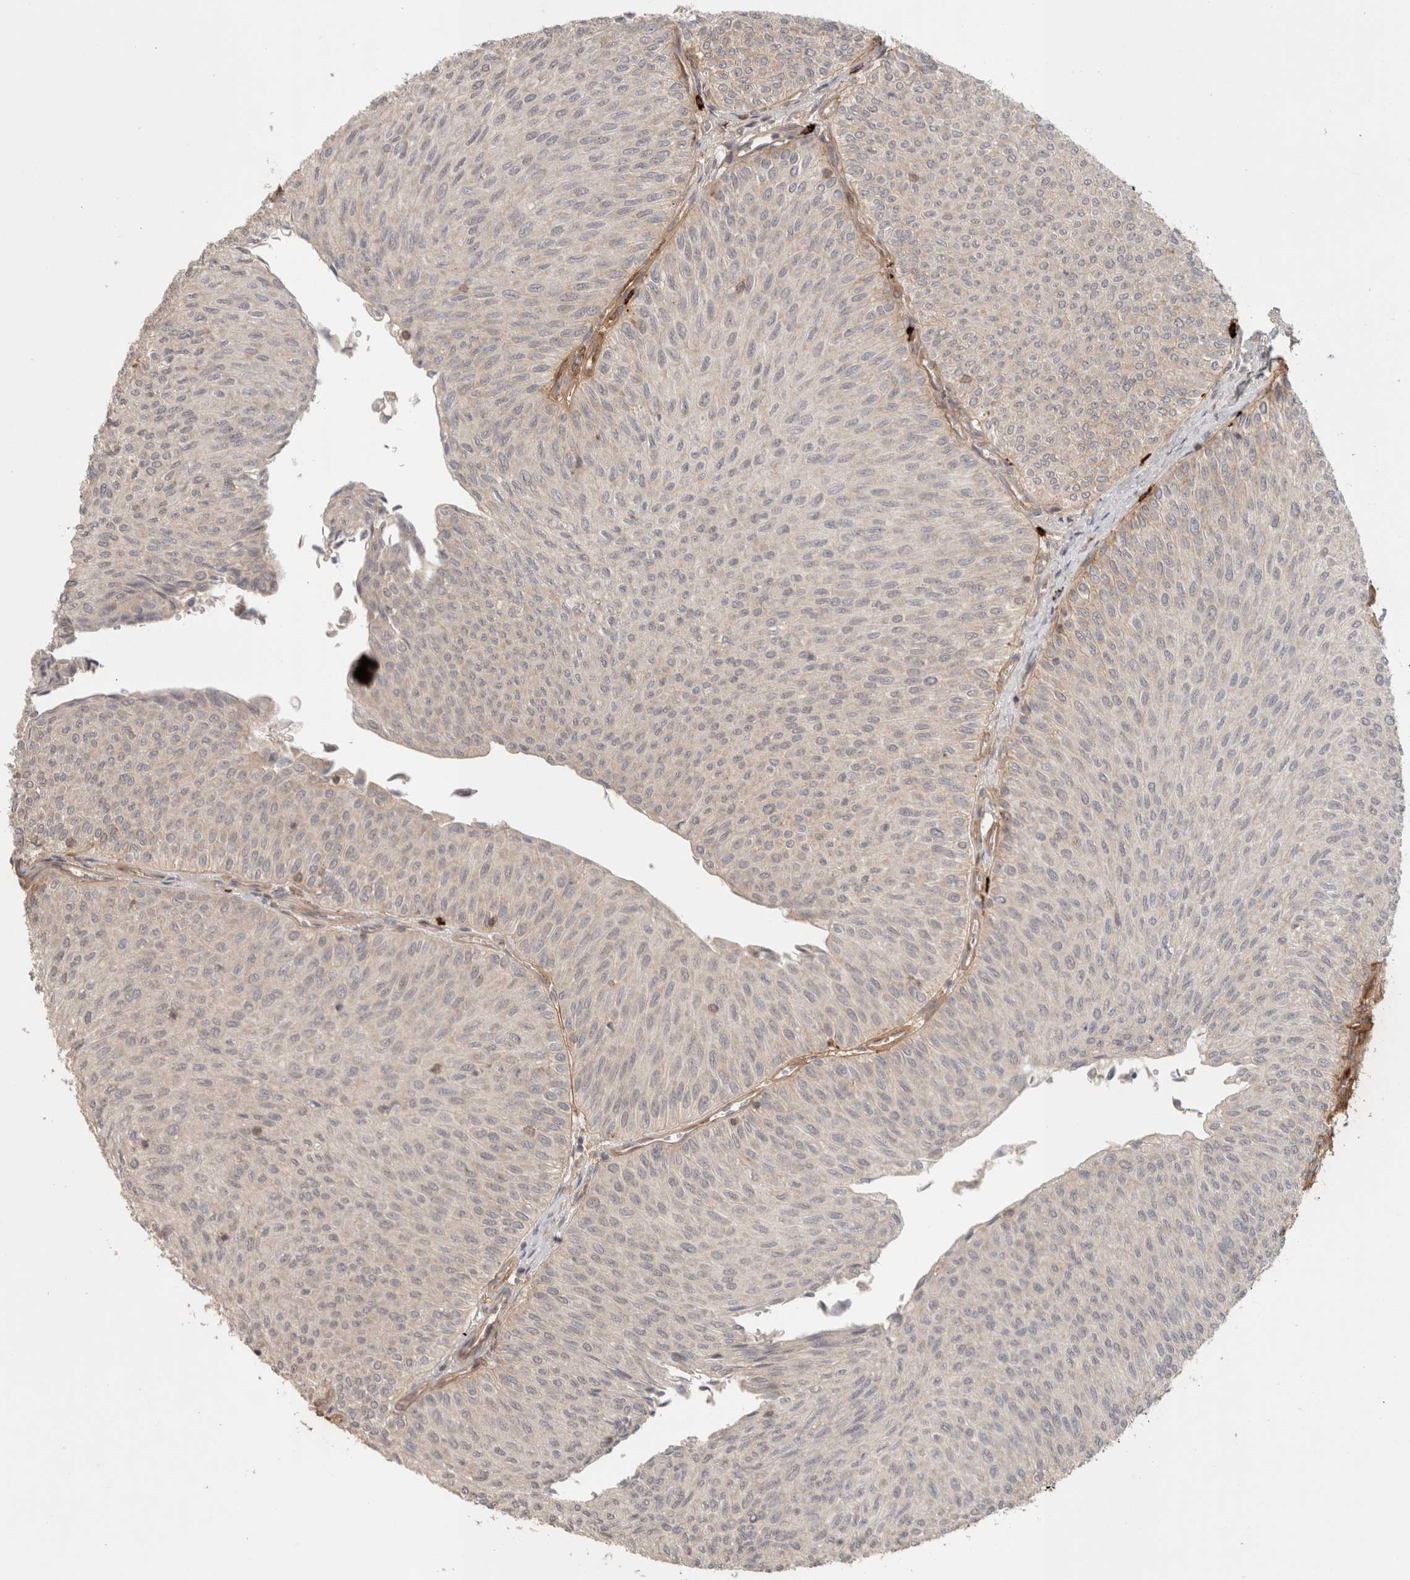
{"staining": {"intensity": "negative", "quantity": "none", "location": "none"}, "tissue": "urothelial cancer", "cell_type": "Tumor cells", "image_type": "cancer", "snomed": [{"axis": "morphology", "description": "Urothelial carcinoma, Low grade"}, {"axis": "topography", "description": "Urinary bladder"}], "caption": "An immunohistochemistry (IHC) histopathology image of urothelial cancer is shown. There is no staining in tumor cells of urothelial cancer.", "gene": "HSPG2", "patient": {"sex": "male", "age": 78}}